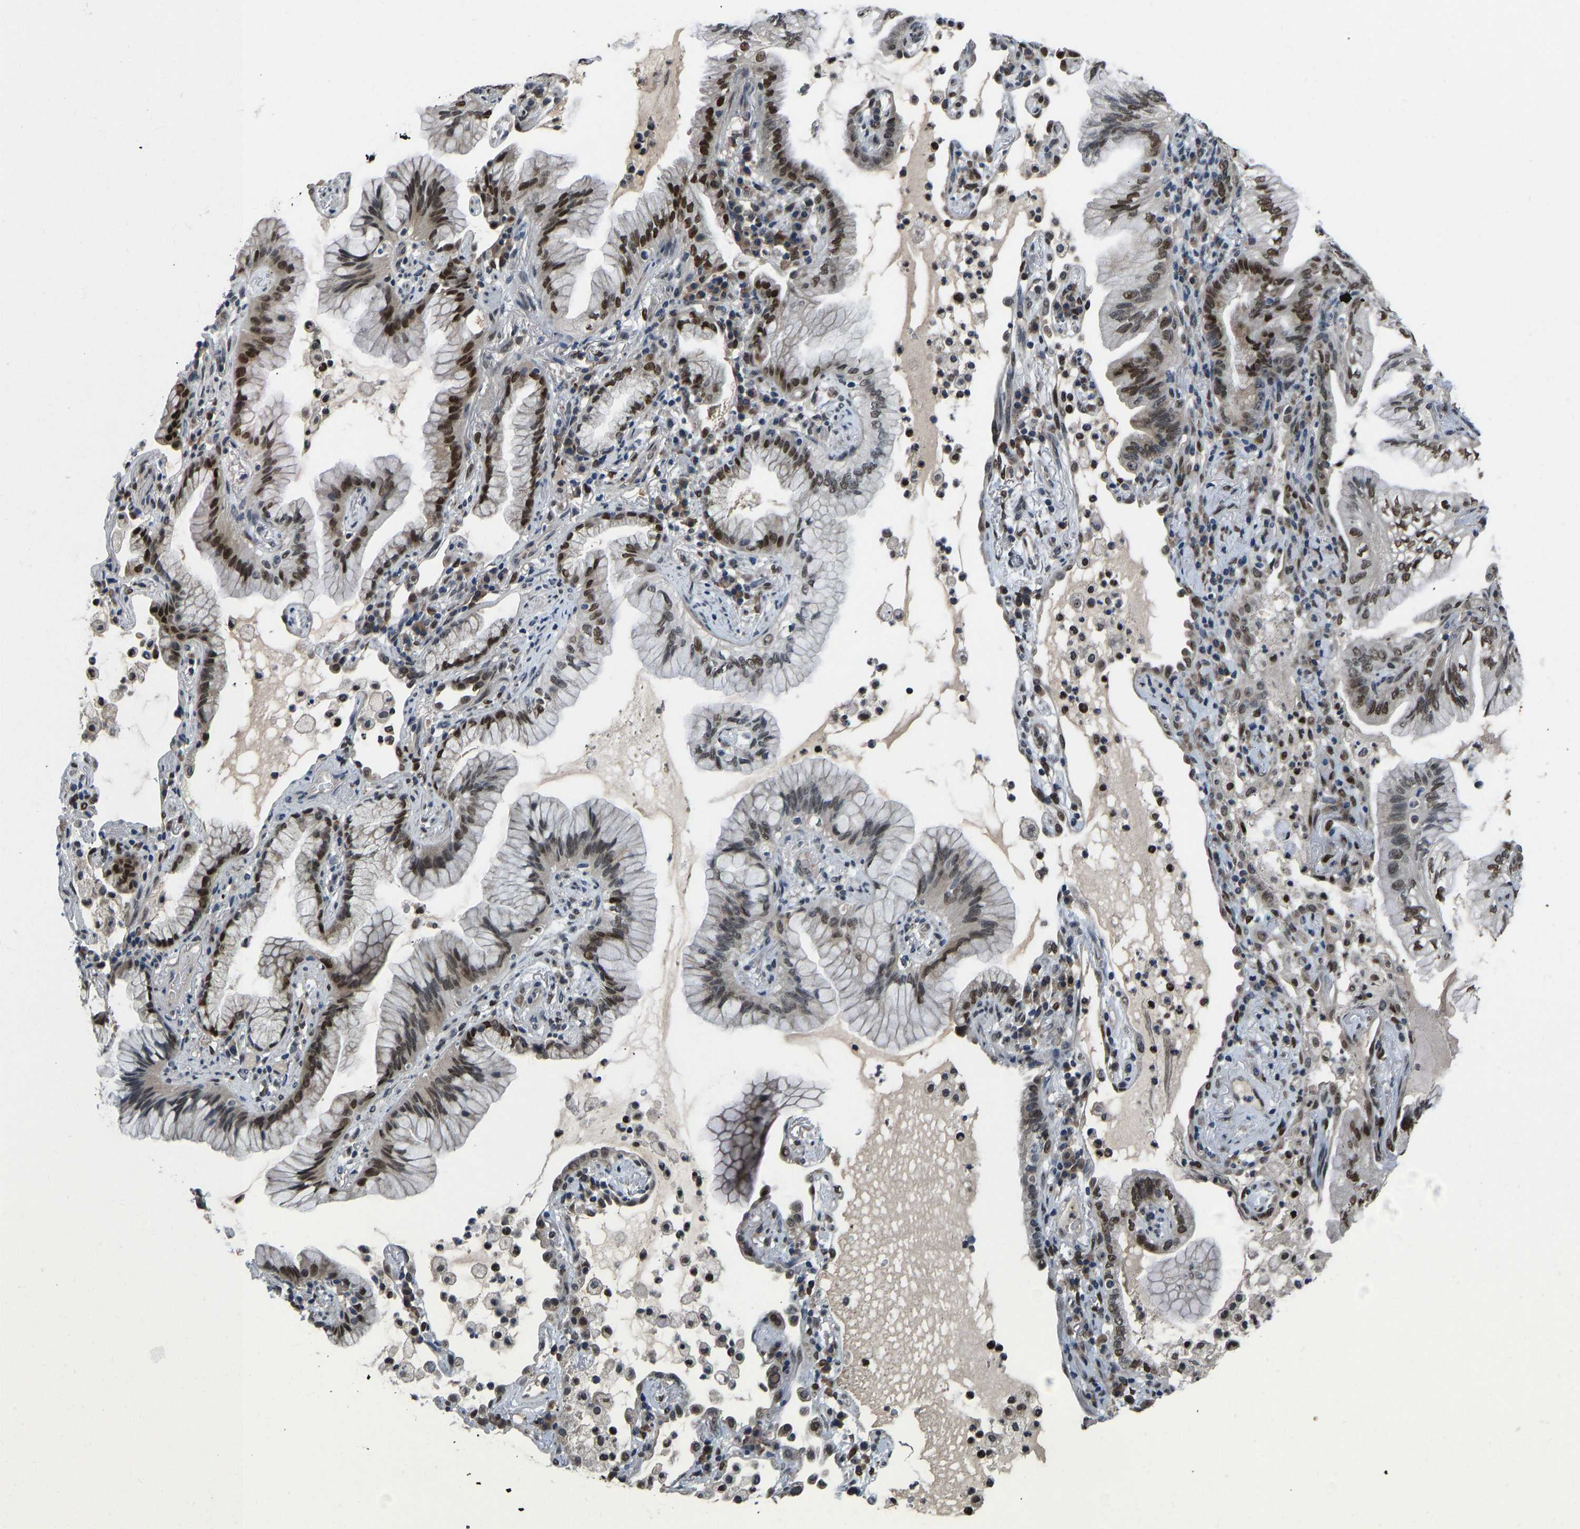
{"staining": {"intensity": "strong", "quantity": "25%-75%", "location": "nuclear"}, "tissue": "lung cancer", "cell_type": "Tumor cells", "image_type": "cancer", "snomed": [{"axis": "morphology", "description": "Adenocarcinoma, NOS"}, {"axis": "topography", "description": "Lung"}], "caption": "Immunohistochemical staining of human lung adenocarcinoma shows strong nuclear protein staining in about 25%-75% of tumor cells. Nuclei are stained in blue.", "gene": "FOS", "patient": {"sex": "female", "age": 70}}